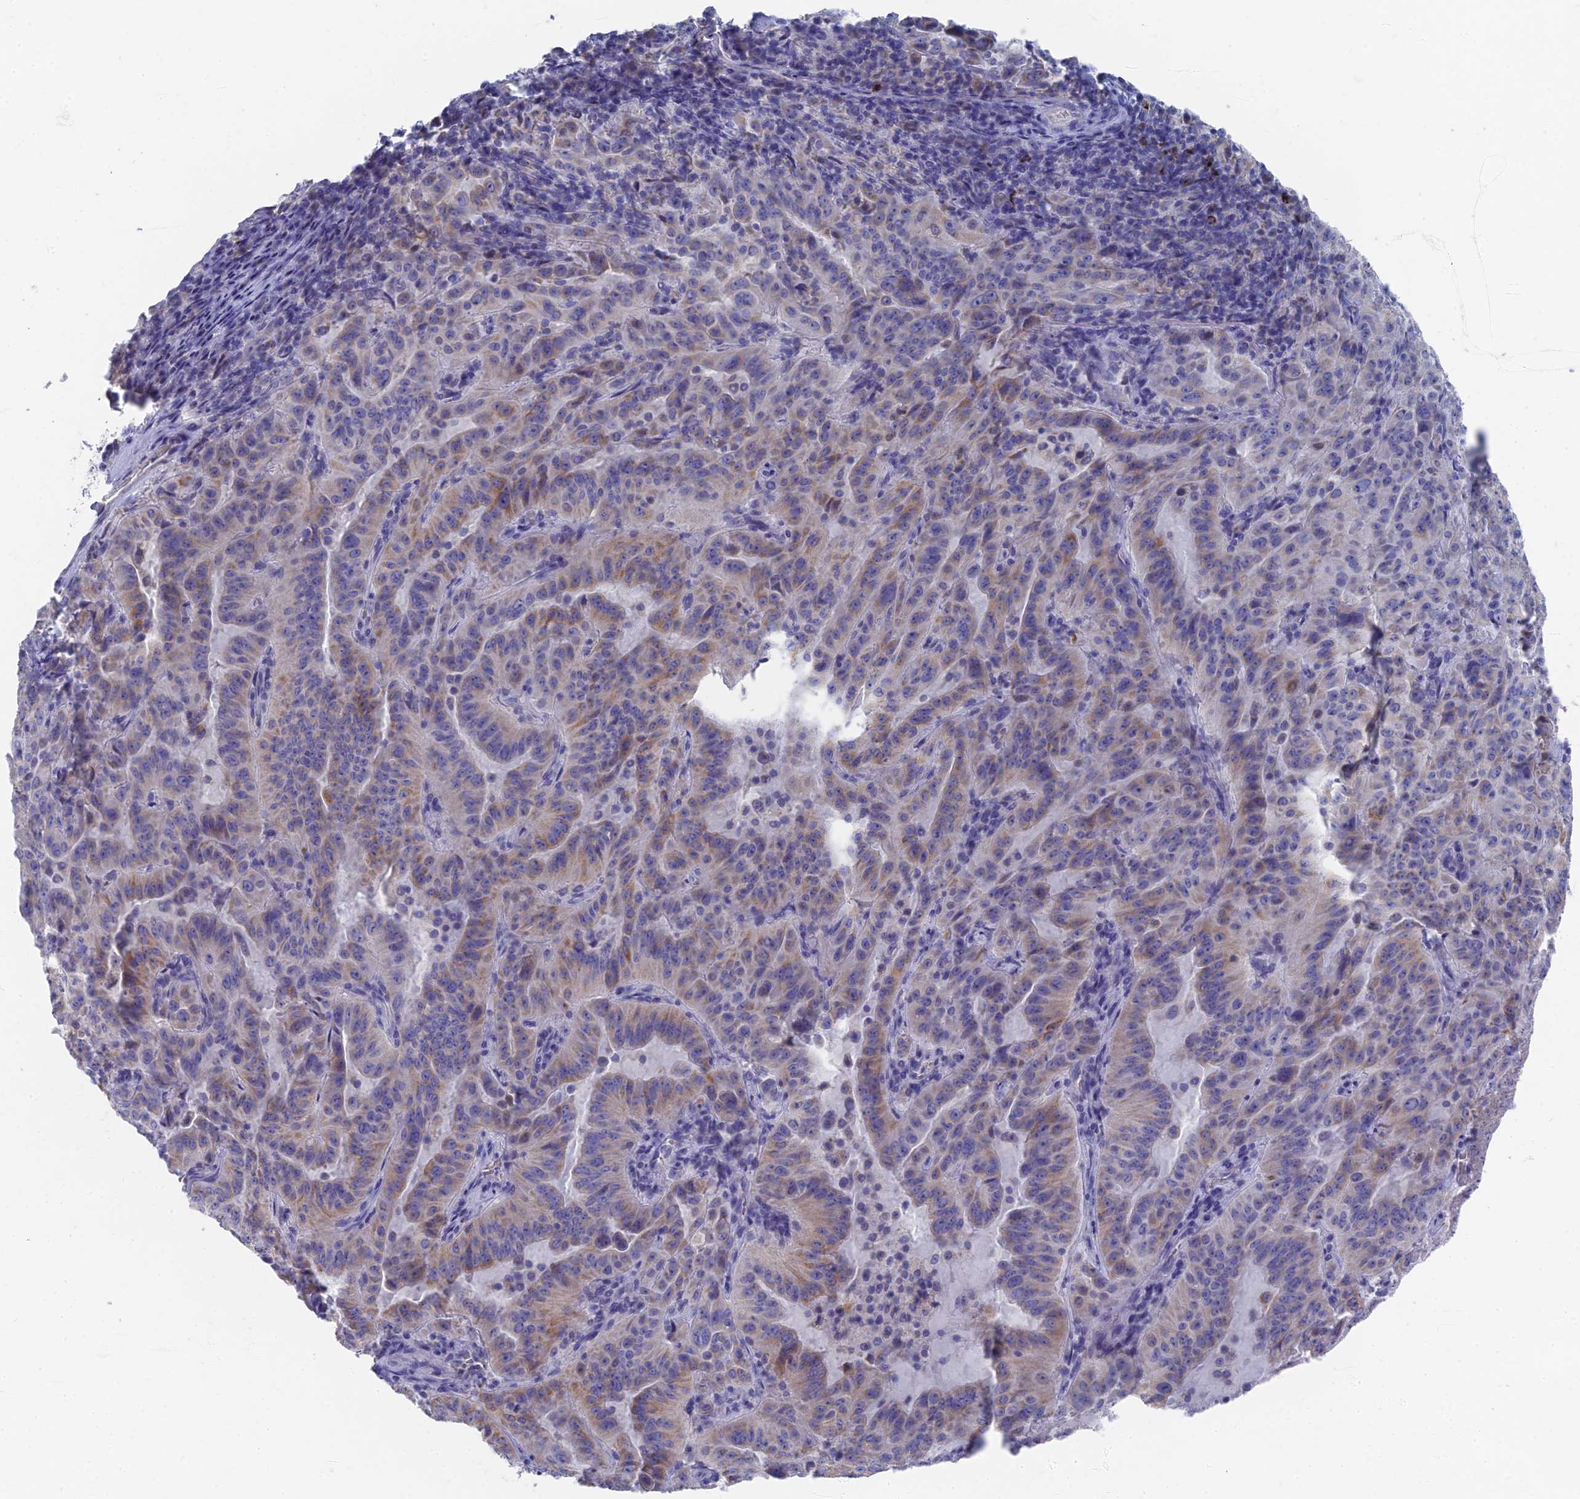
{"staining": {"intensity": "weak", "quantity": "25%-75%", "location": "cytoplasmic/membranous"}, "tissue": "pancreatic cancer", "cell_type": "Tumor cells", "image_type": "cancer", "snomed": [{"axis": "morphology", "description": "Adenocarcinoma, NOS"}, {"axis": "topography", "description": "Pancreas"}], "caption": "A brown stain labels weak cytoplasmic/membranous positivity of a protein in pancreatic cancer (adenocarcinoma) tumor cells. Immunohistochemistry stains the protein of interest in brown and the nuclei are stained blue.", "gene": "HIGD1A", "patient": {"sex": "male", "age": 63}}